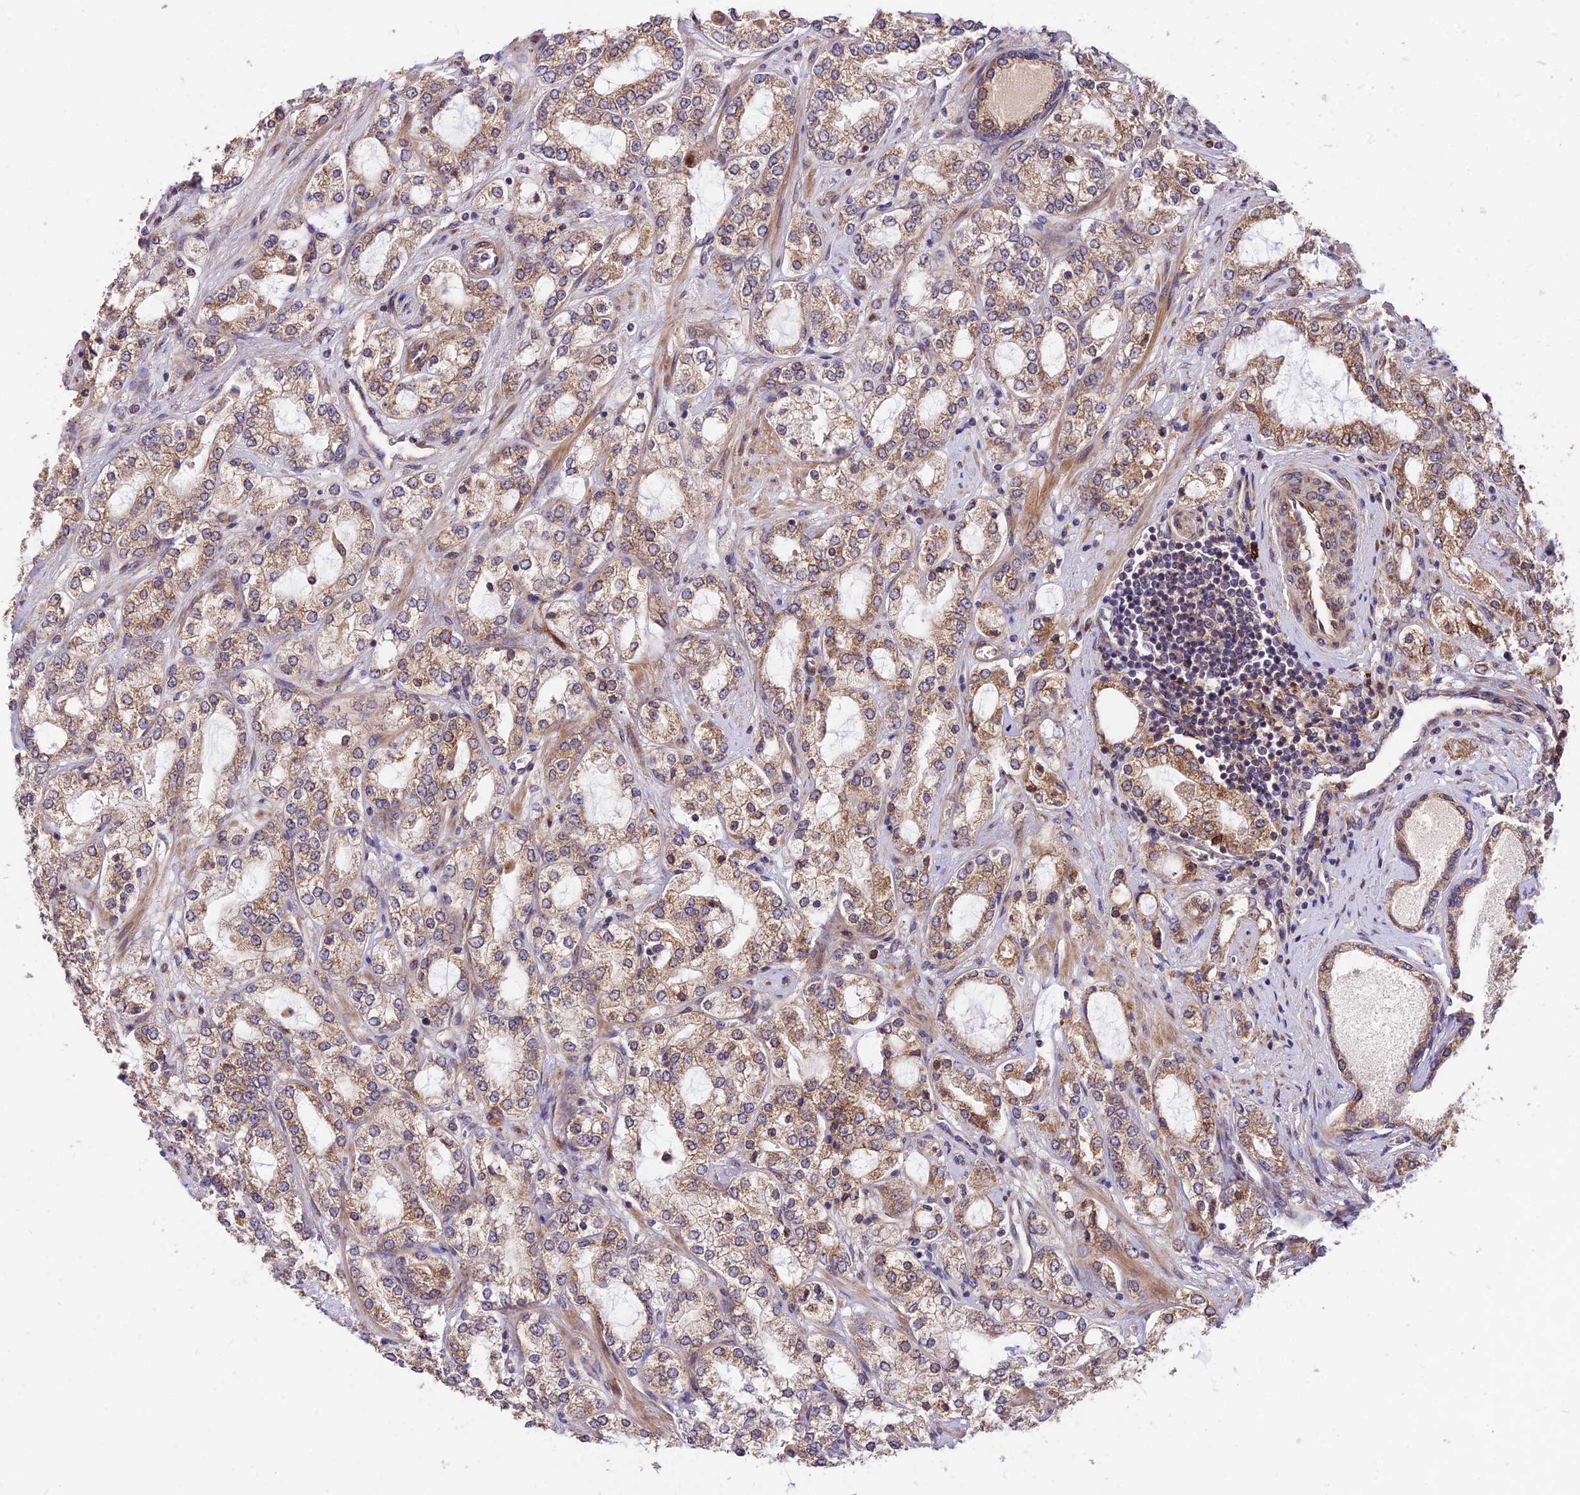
{"staining": {"intensity": "moderate", "quantity": ">75%", "location": "cytoplasmic/membranous"}, "tissue": "prostate cancer", "cell_type": "Tumor cells", "image_type": "cancer", "snomed": [{"axis": "morphology", "description": "Adenocarcinoma, High grade"}, {"axis": "topography", "description": "Prostate"}], "caption": "High-grade adenocarcinoma (prostate) tissue demonstrates moderate cytoplasmic/membranous positivity in approximately >75% of tumor cells, visualized by immunohistochemistry.", "gene": "ROCK1", "patient": {"sex": "male", "age": 64}}